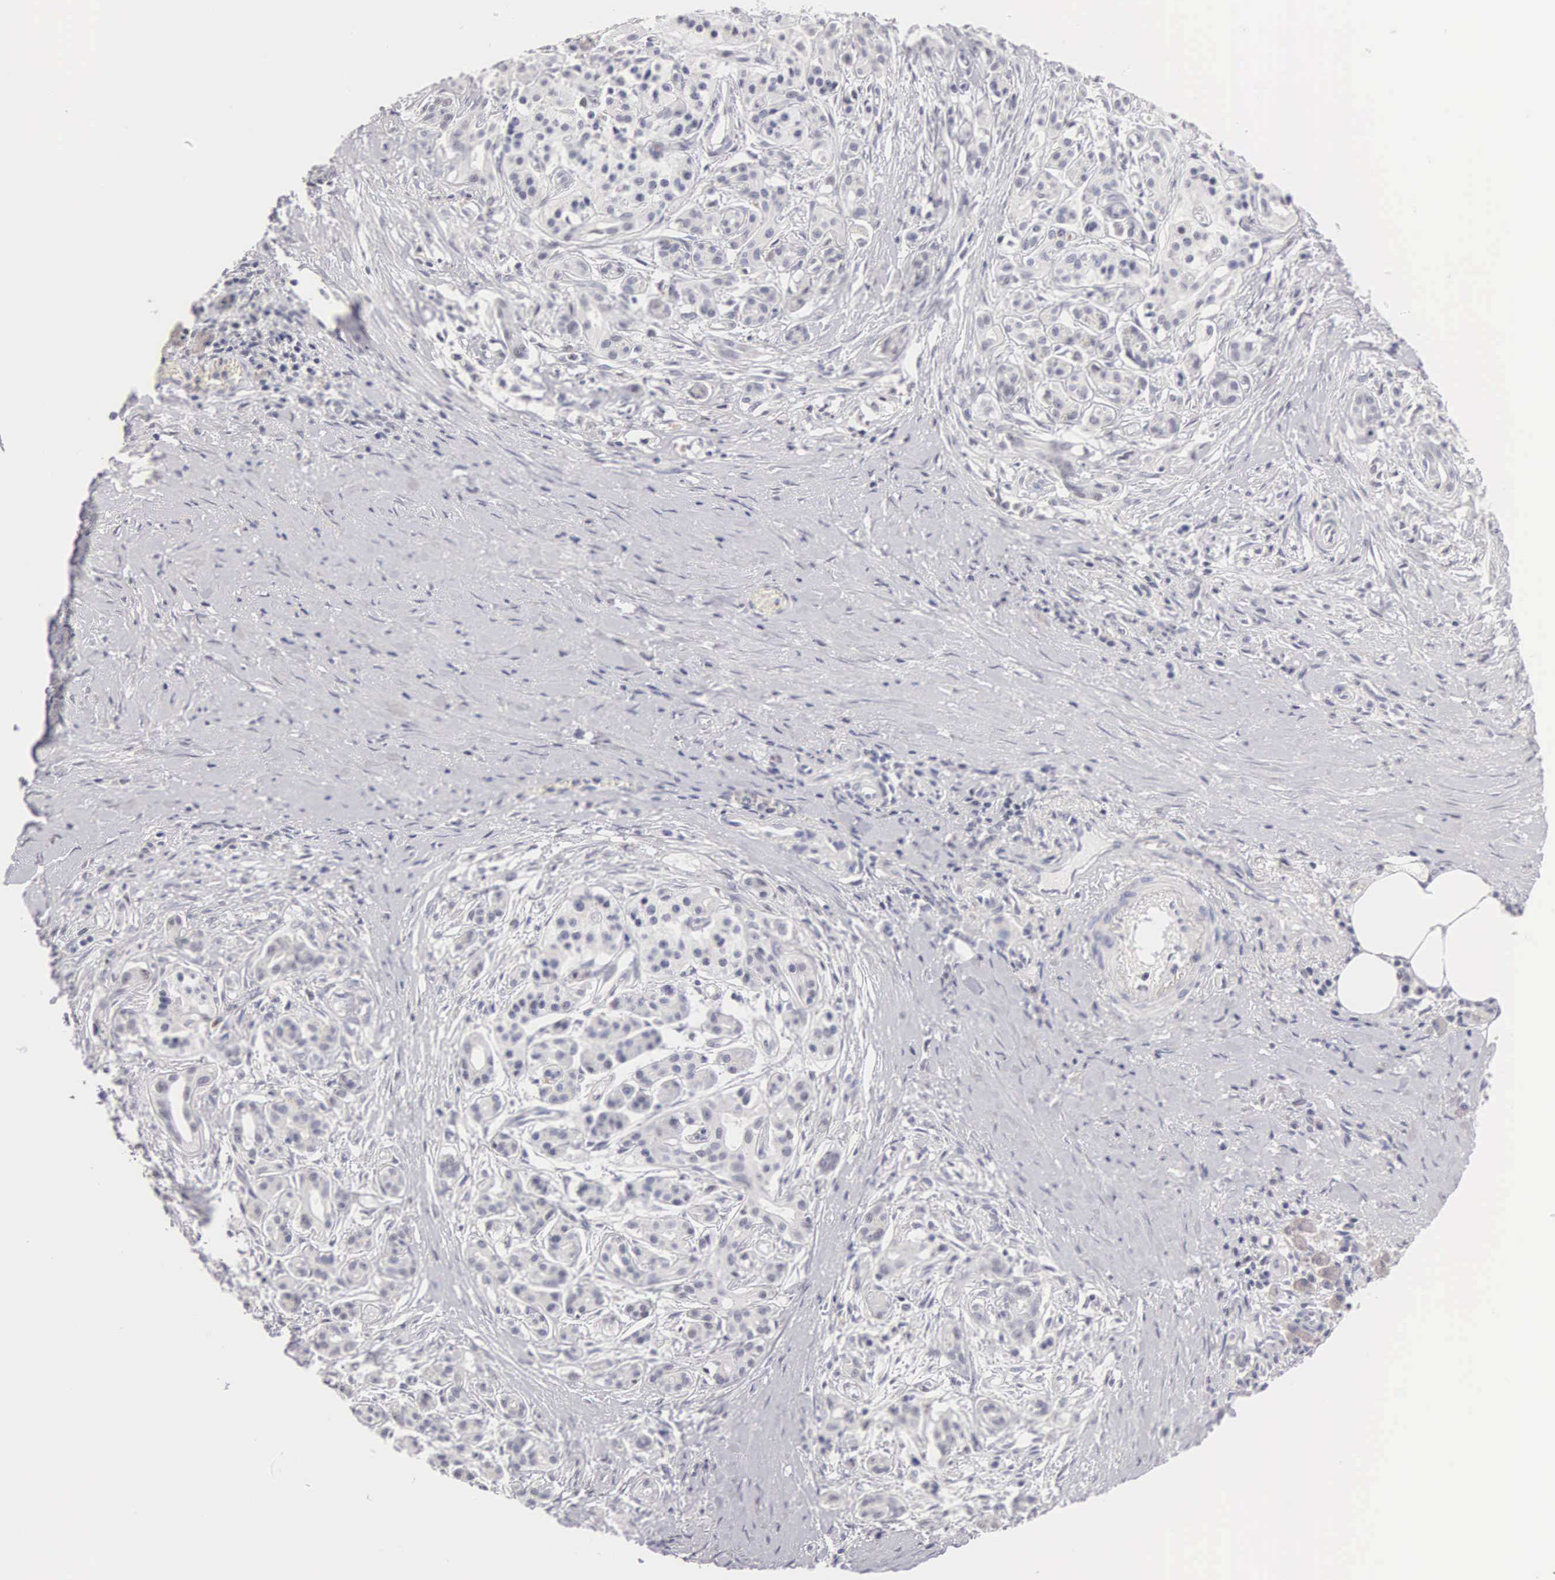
{"staining": {"intensity": "negative", "quantity": "none", "location": "none"}, "tissue": "pancreatic cancer", "cell_type": "Tumor cells", "image_type": "cancer", "snomed": [{"axis": "morphology", "description": "Adenocarcinoma, NOS"}, {"axis": "topography", "description": "Pancreas"}], "caption": "Immunohistochemistry micrograph of neoplastic tissue: human adenocarcinoma (pancreatic) stained with DAB reveals no significant protein positivity in tumor cells.", "gene": "FAM47A", "patient": {"sex": "male", "age": 59}}